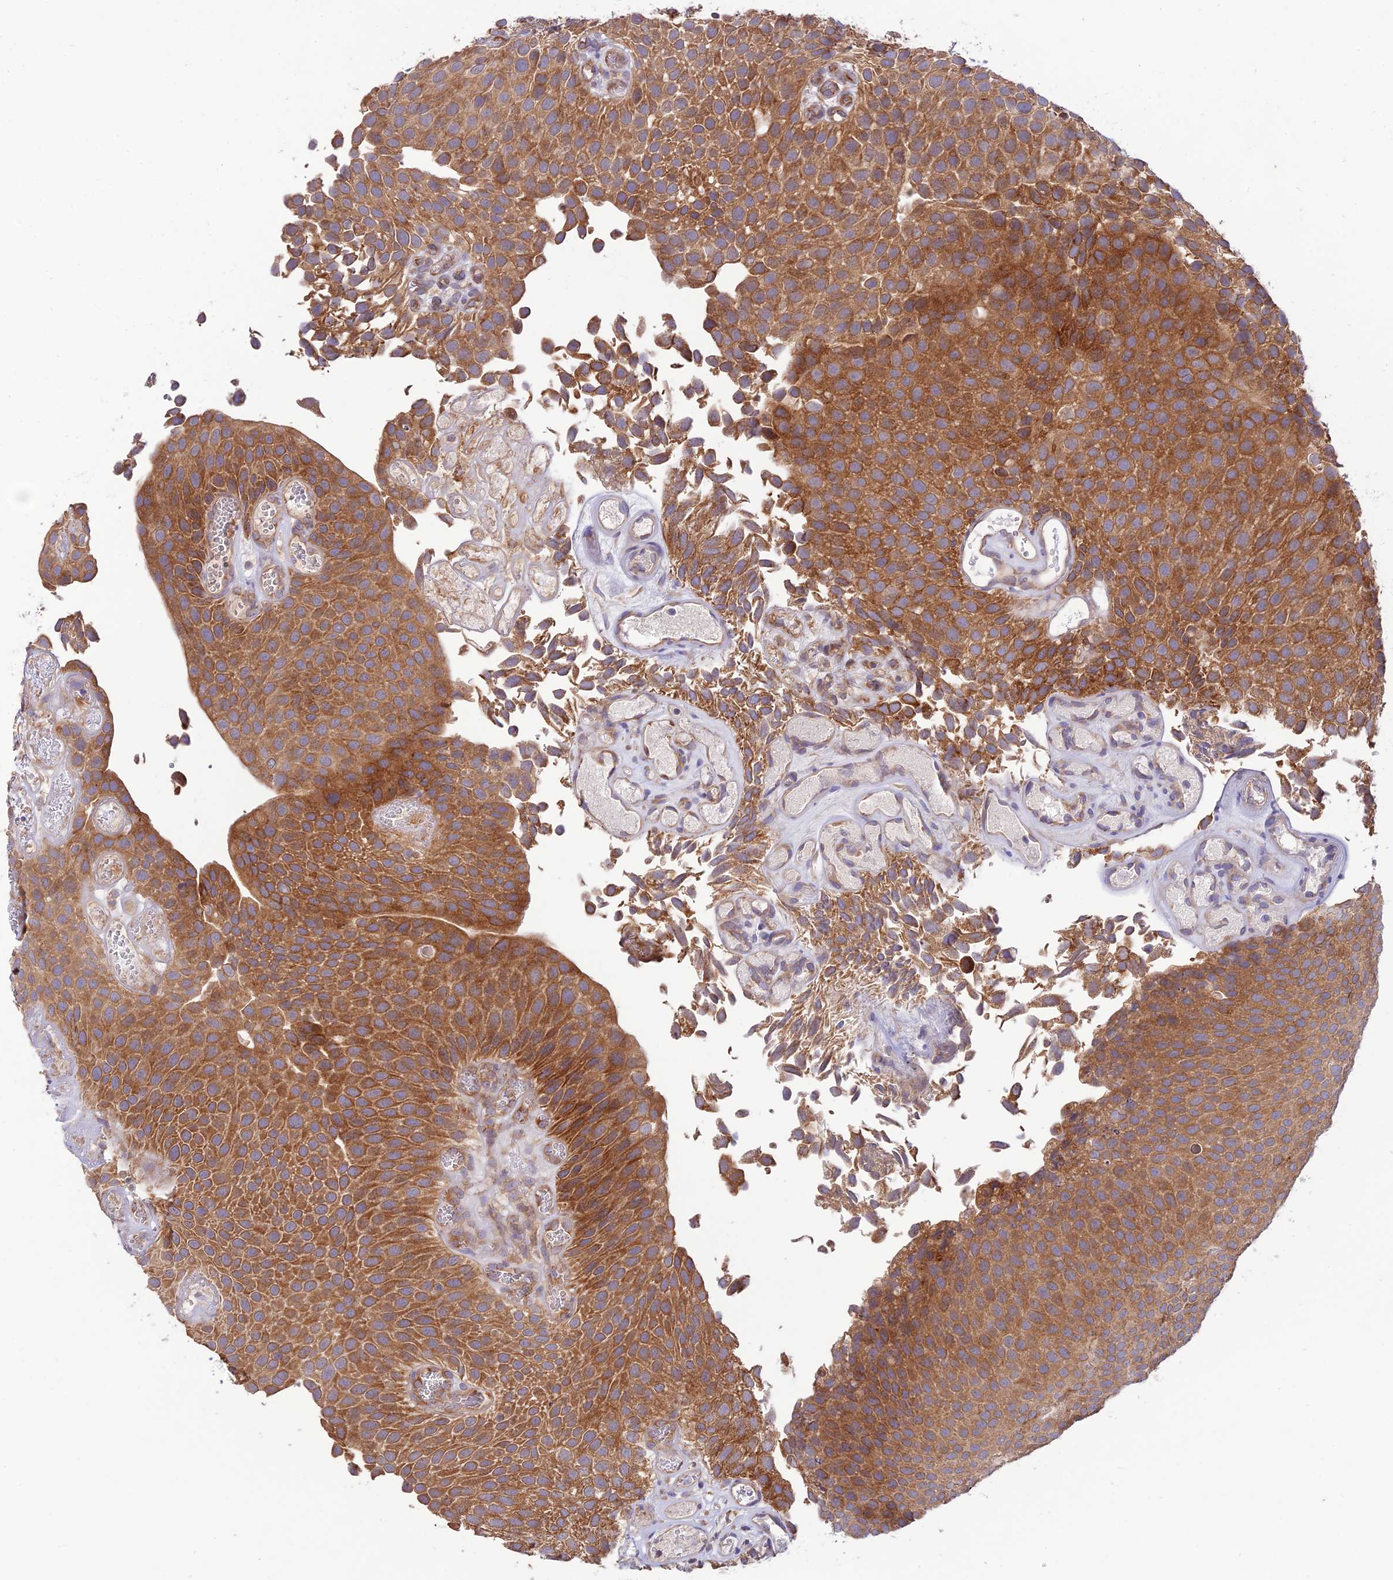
{"staining": {"intensity": "moderate", "quantity": ">75%", "location": "cytoplasmic/membranous"}, "tissue": "urothelial cancer", "cell_type": "Tumor cells", "image_type": "cancer", "snomed": [{"axis": "morphology", "description": "Urothelial carcinoma, Low grade"}, {"axis": "topography", "description": "Urinary bladder"}], "caption": "A photomicrograph of human low-grade urothelial carcinoma stained for a protein shows moderate cytoplasmic/membranous brown staining in tumor cells. Immunohistochemistry stains the protein of interest in brown and the nuclei are stained blue.", "gene": "TMEM259", "patient": {"sex": "male", "age": 89}}